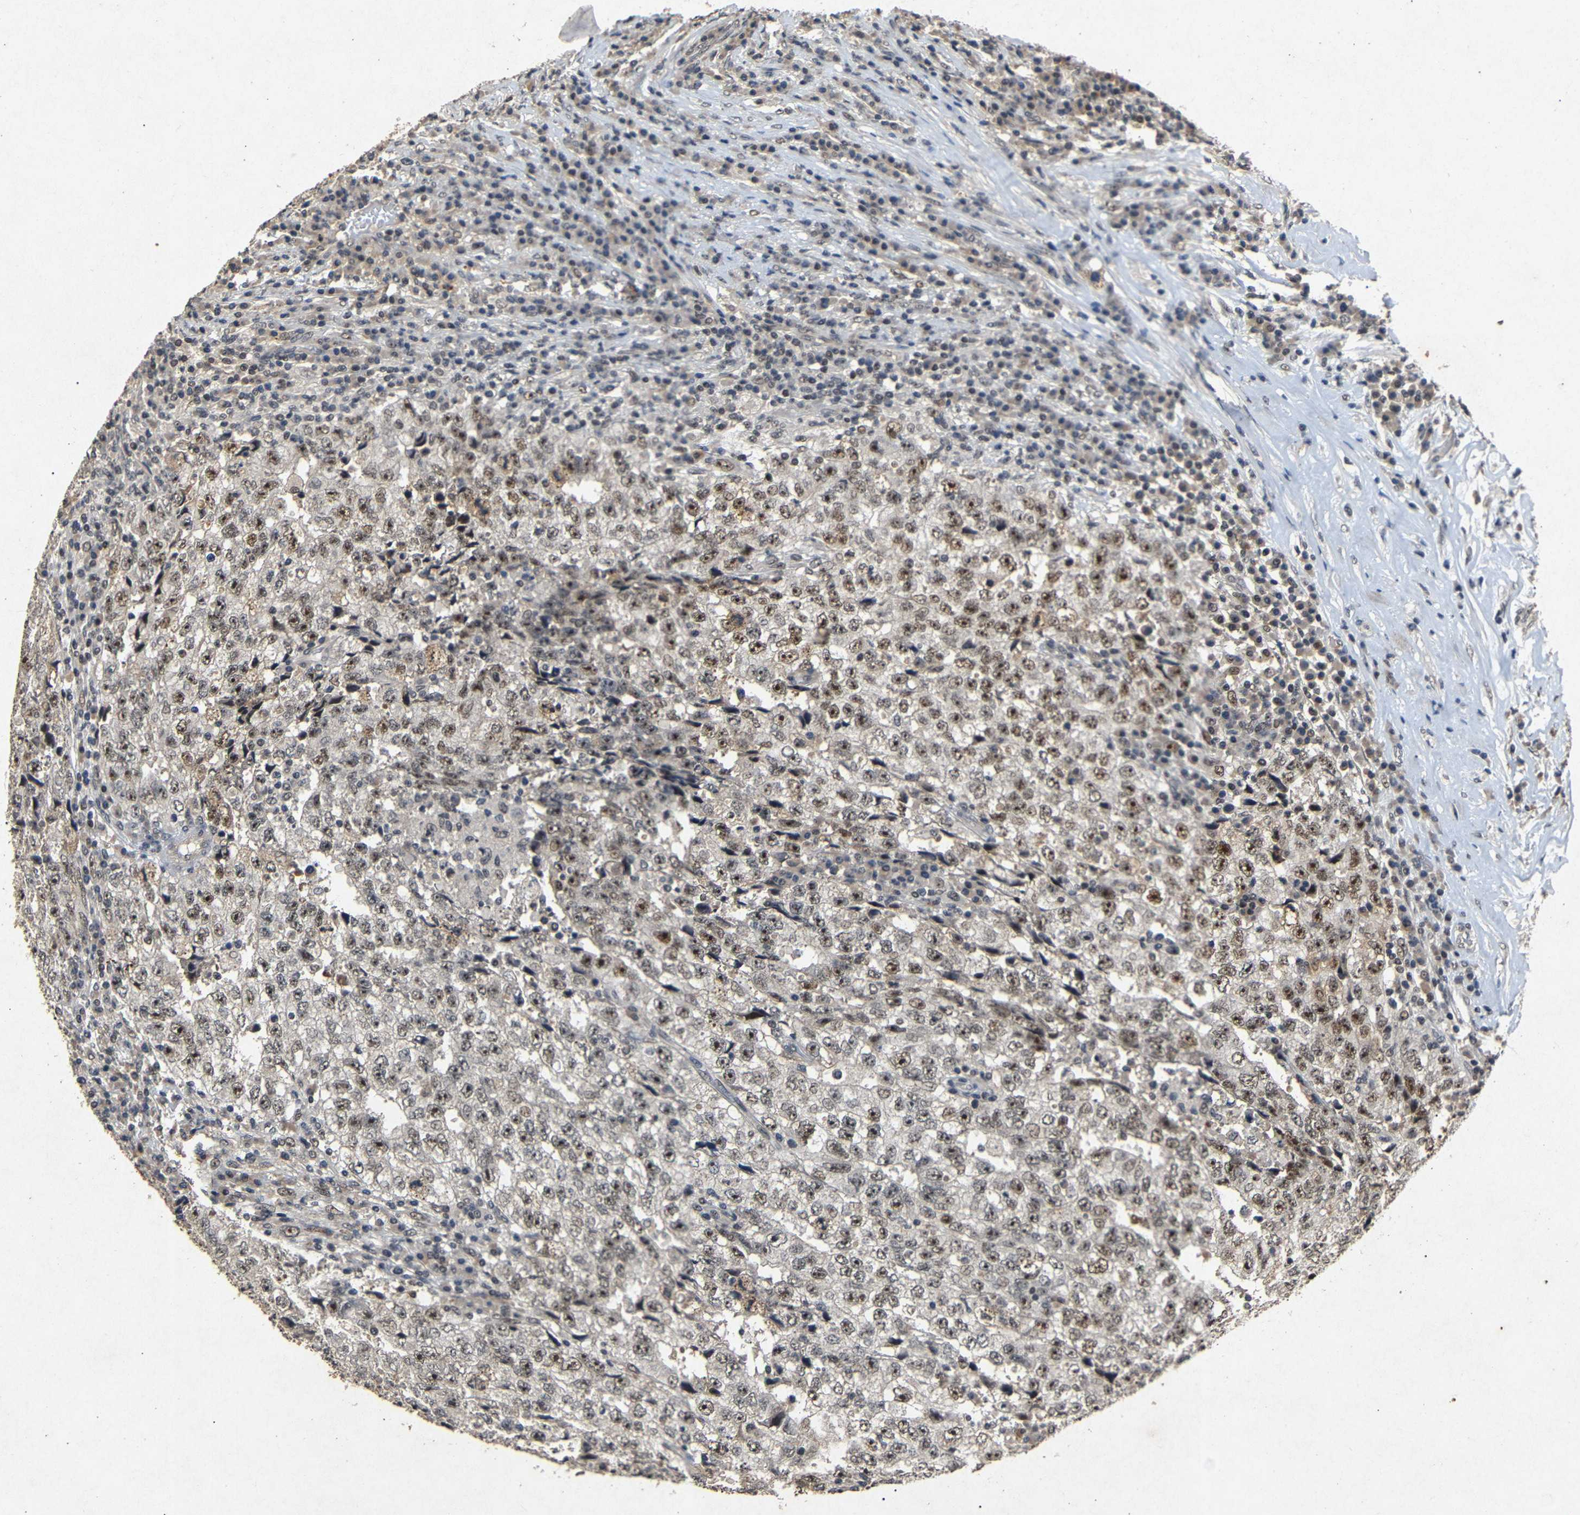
{"staining": {"intensity": "moderate", "quantity": ">75%", "location": "nuclear"}, "tissue": "testis cancer", "cell_type": "Tumor cells", "image_type": "cancer", "snomed": [{"axis": "morphology", "description": "Necrosis, NOS"}, {"axis": "morphology", "description": "Carcinoma, Embryonal, NOS"}, {"axis": "topography", "description": "Testis"}], "caption": "Testis embryonal carcinoma tissue exhibits moderate nuclear positivity in approximately >75% of tumor cells, visualized by immunohistochemistry.", "gene": "PARN", "patient": {"sex": "male", "age": 19}}